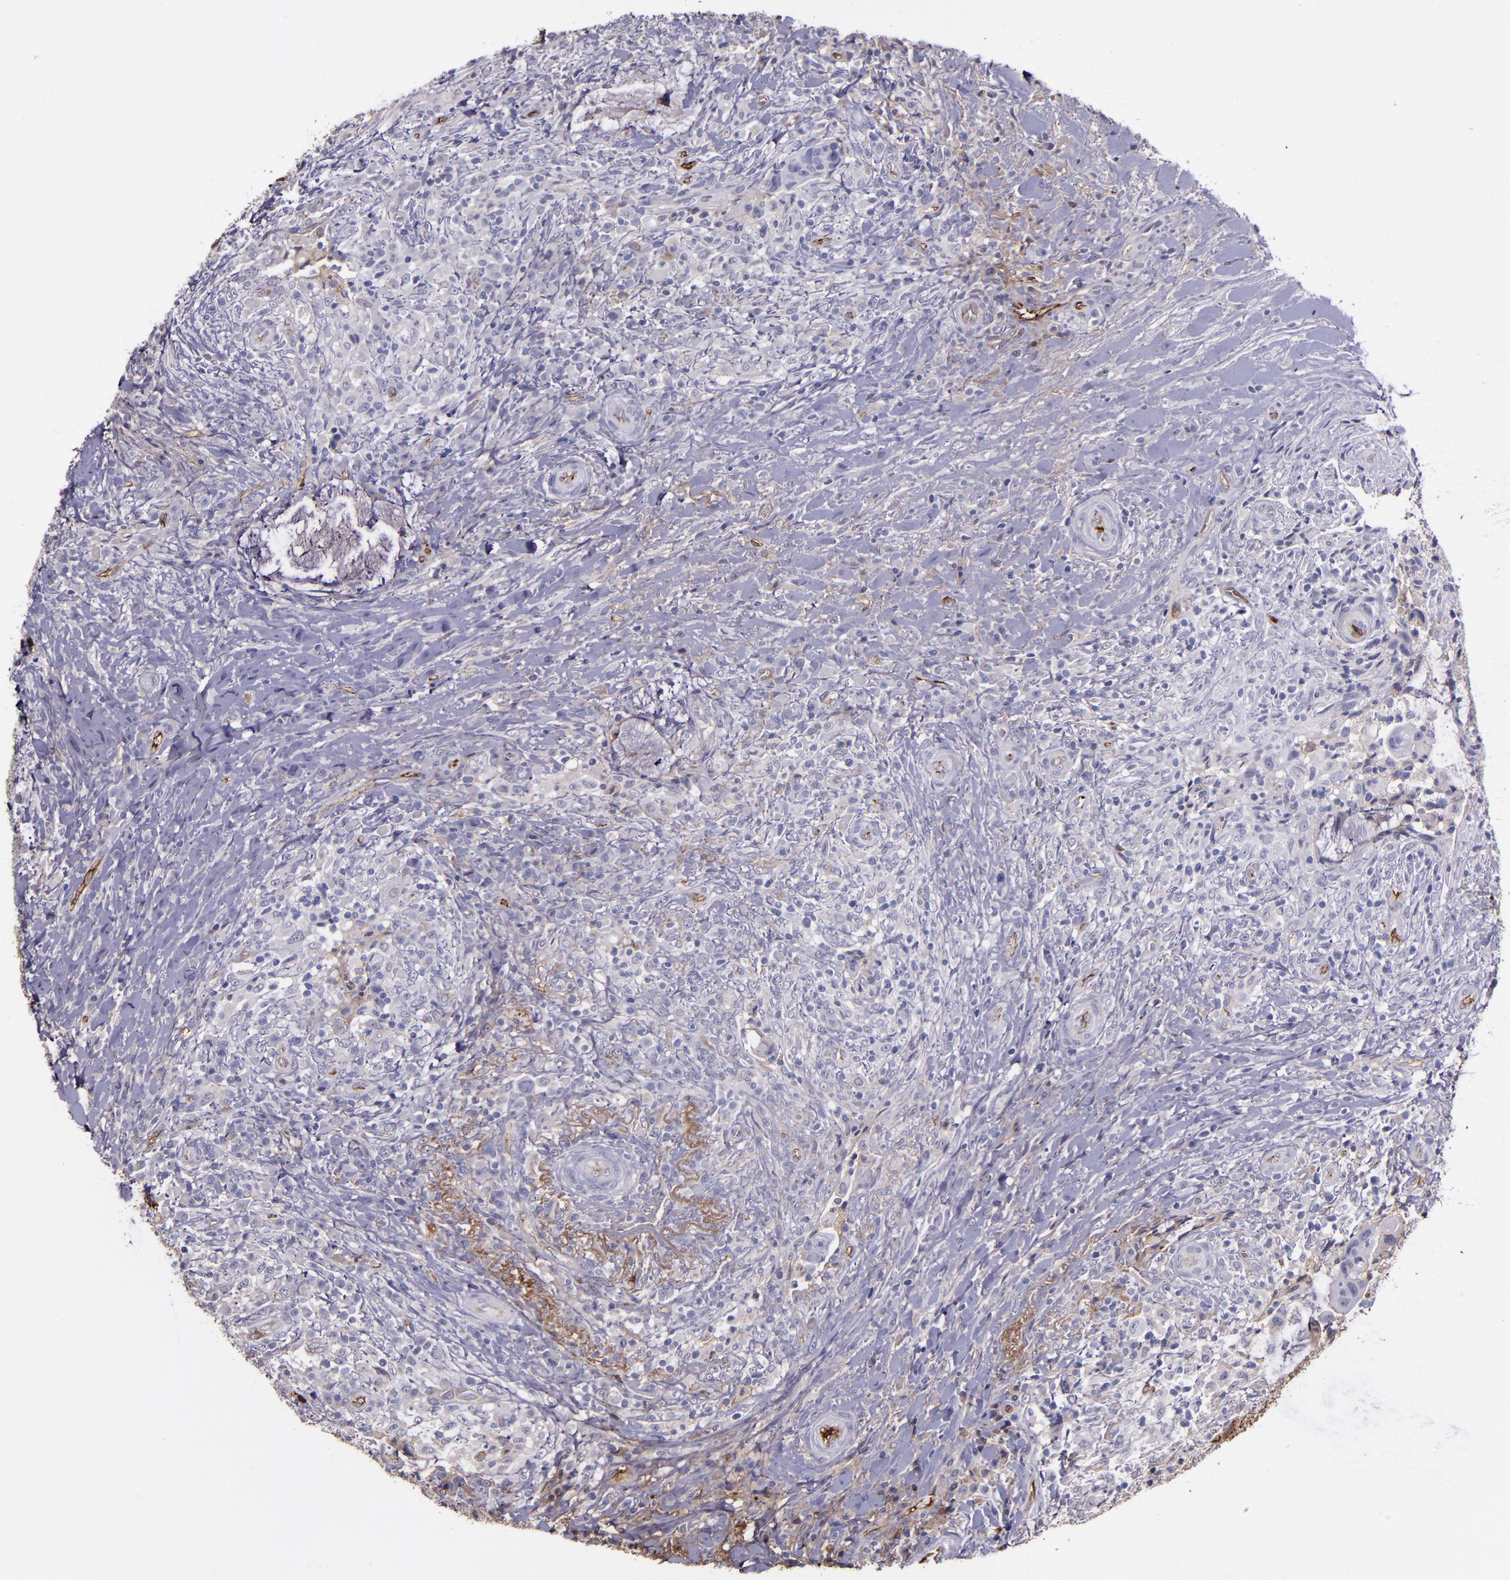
{"staining": {"intensity": "weak", "quantity": "<25%", "location": "cytoplasmic/membranous"}, "tissue": "colorectal cancer", "cell_type": "Tumor cells", "image_type": "cancer", "snomed": [{"axis": "morphology", "description": "Adenocarcinoma, NOS"}, {"axis": "topography", "description": "Rectum"}], "caption": "Immunohistochemistry of human colorectal adenocarcinoma reveals no expression in tumor cells.", "gene": "A2M", "patient": {"sex": "female", "age": 71}}